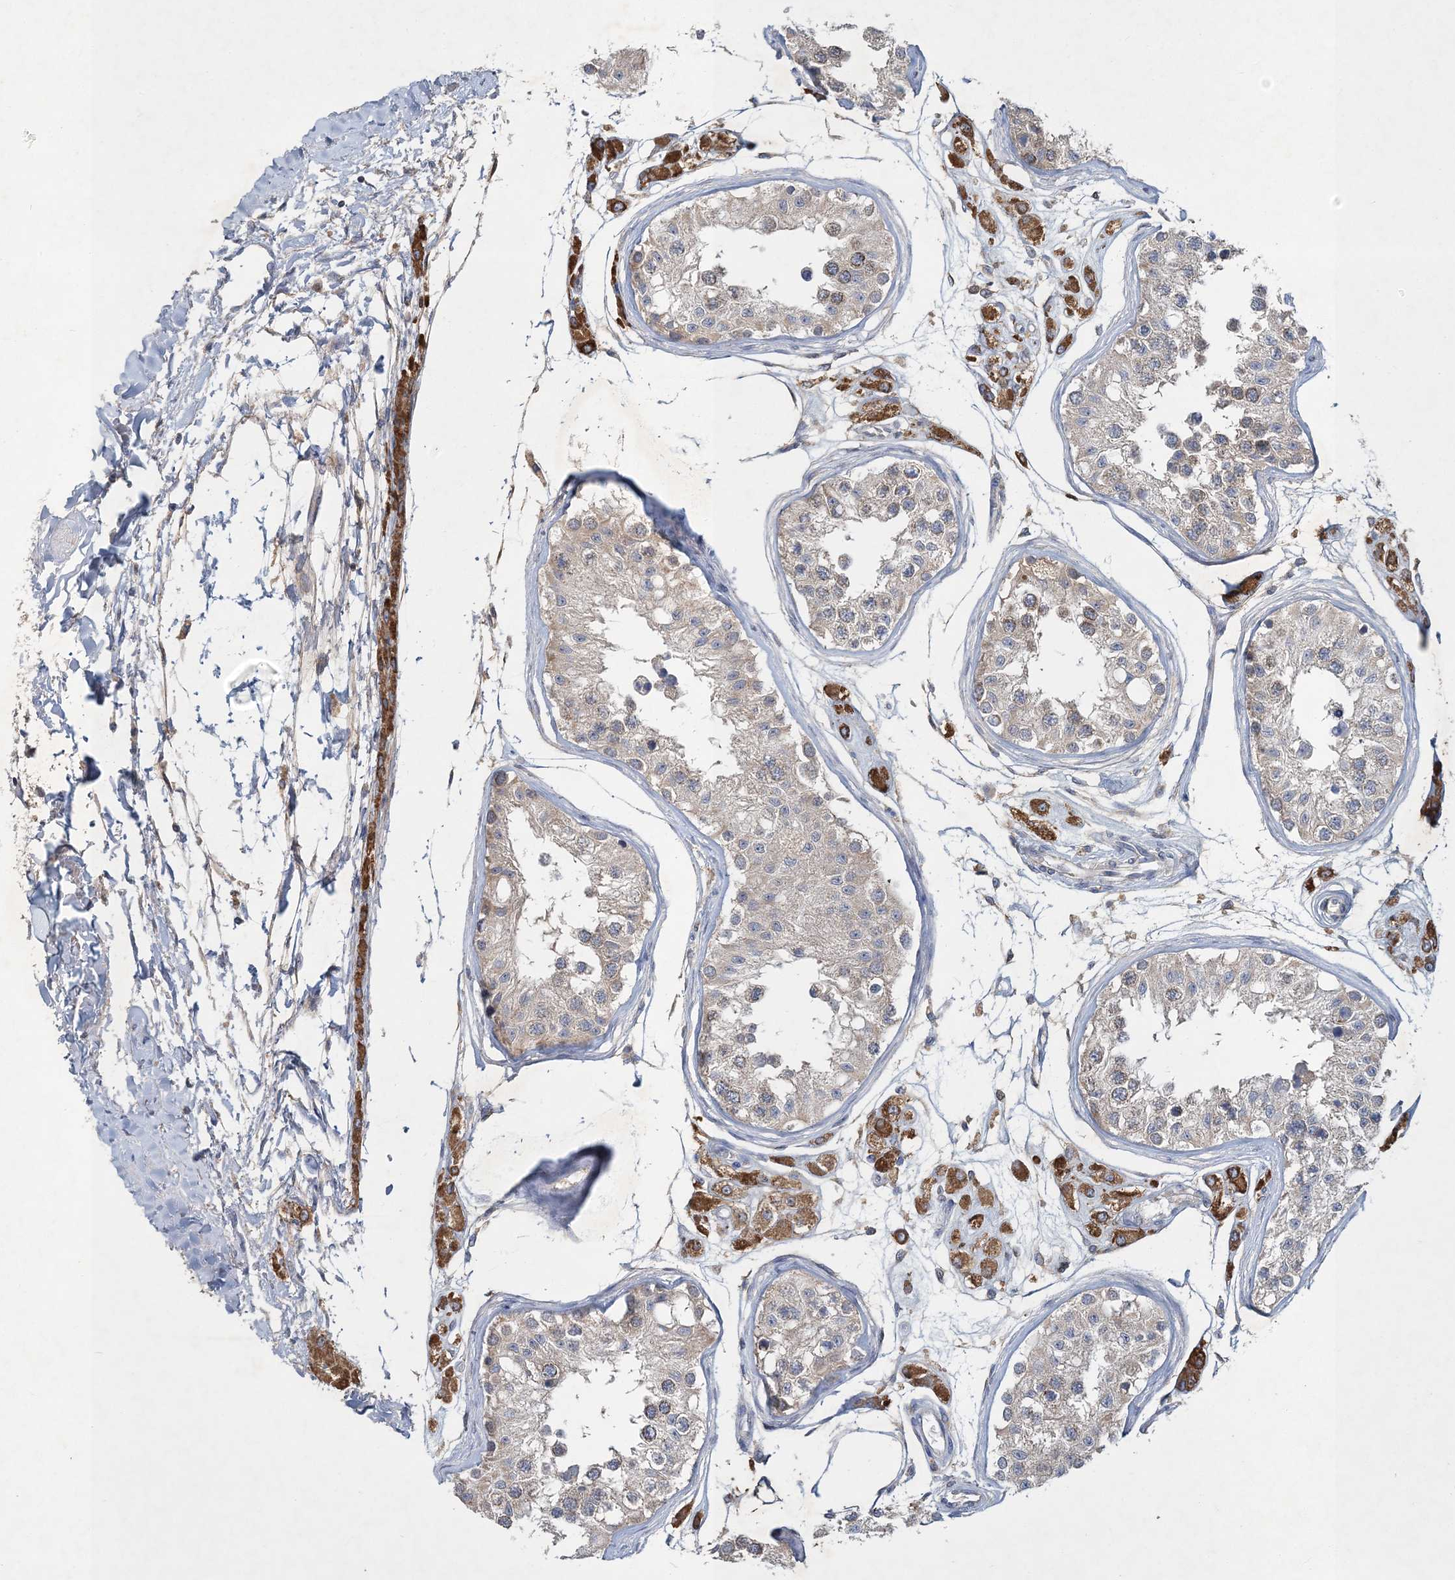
{"staining": {"intensity": "moderate", "quantity": "<25%", "location": "cytoplasmic/membranous"}, "tissue": "testis", "cell_type": "Cells in seminiferous ducts", "image_type": "normal", "snomed": [{"axis": "morphology", "description": "Normal tissue, NOS"}, {"axis": "morphology", "description": "Adenocarcinoma, metastatic, NOS"}, {"axis": "topography", "description": "Testis"}], "caption": "The histopathology image exhibits immunohistochemical staining of normal testis. There is moderate cytoplasmic/membranous staining is present in approximately <25% of cells in seminiferous ducts.", "gene": "RNF25", "patient": {"sex": "male", "age": 26}}